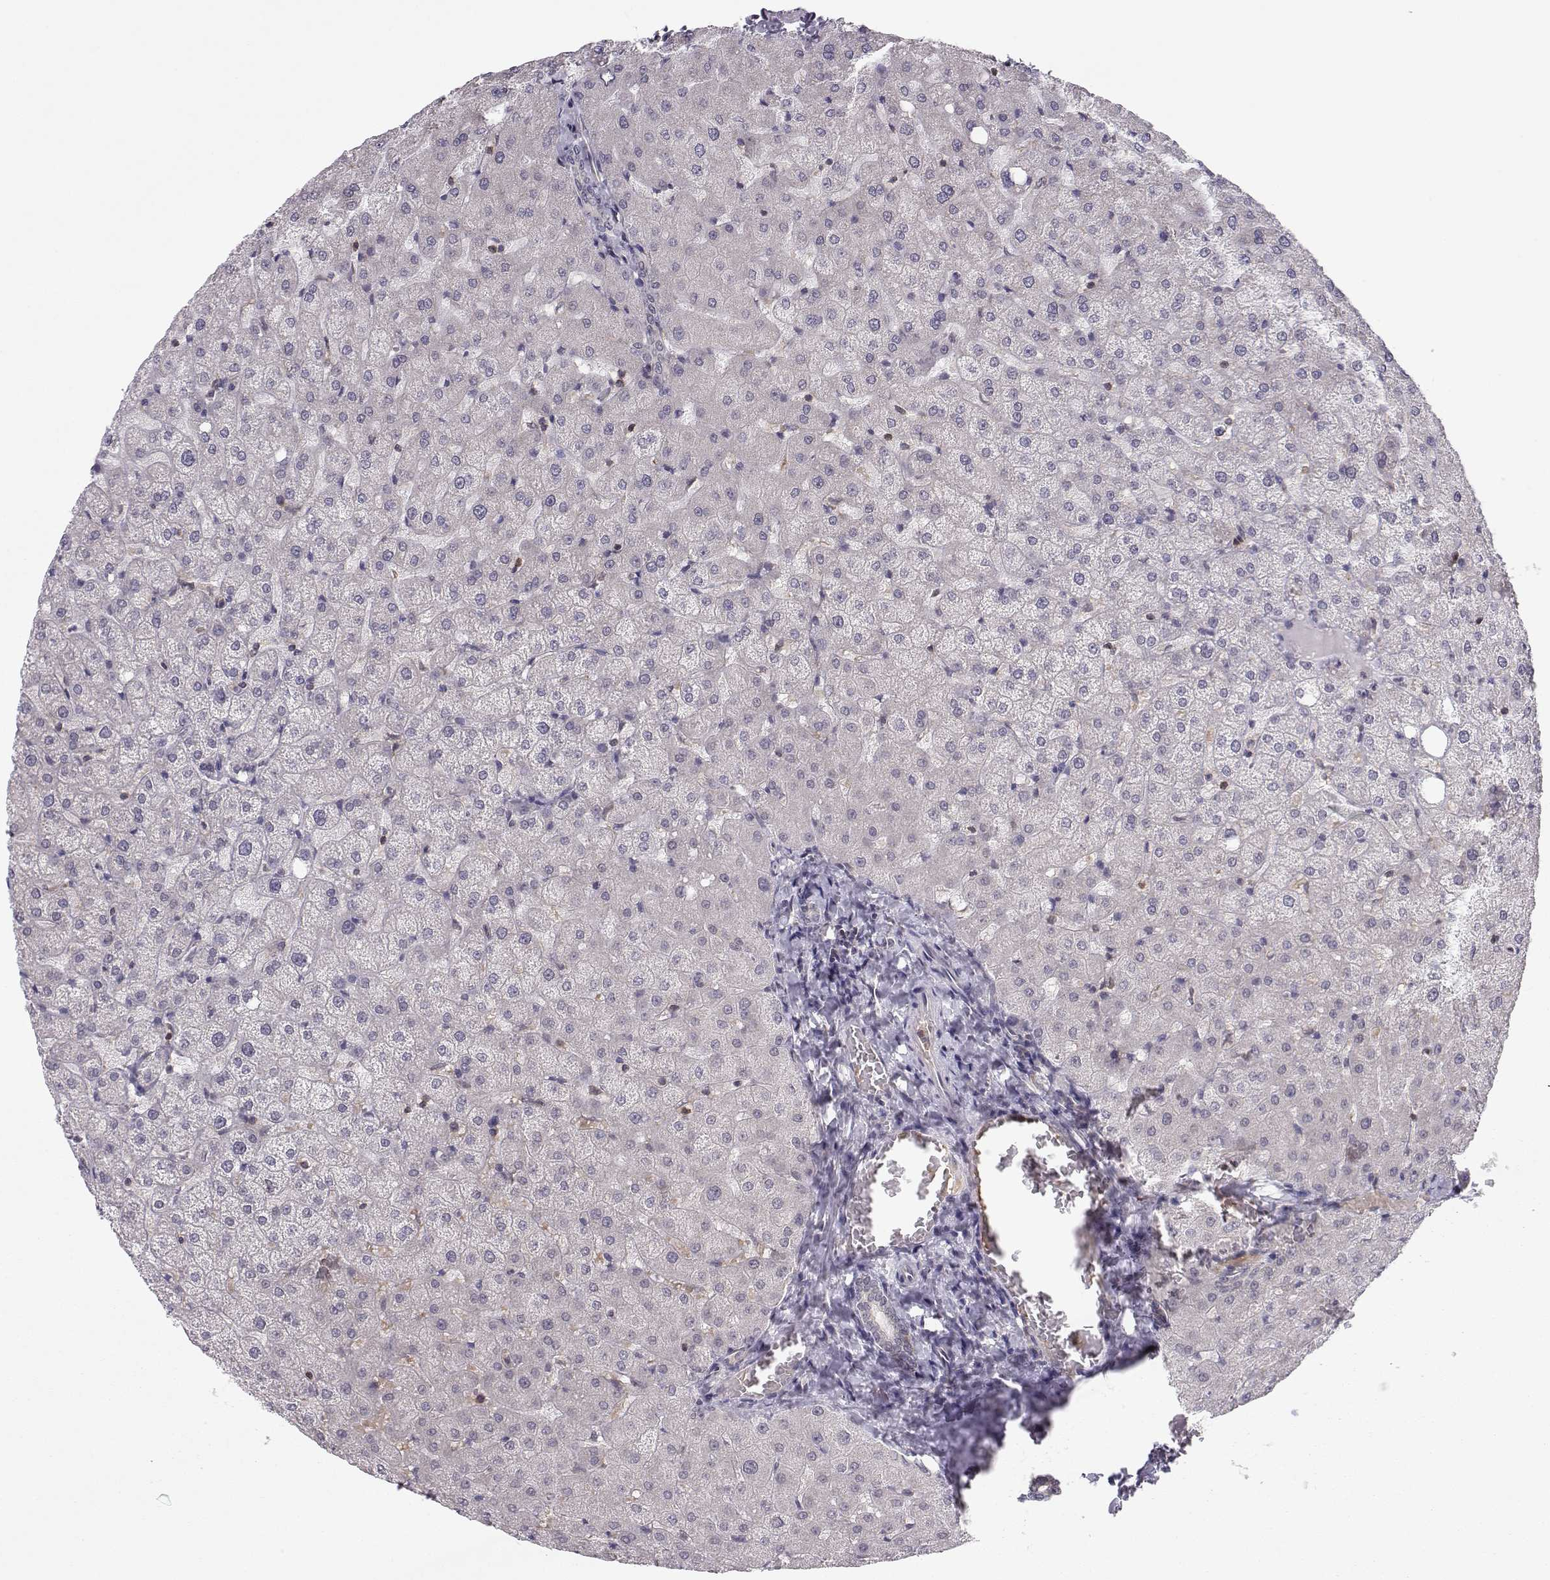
{"staining": {"intensity": "negative", "quantity": "none", "location": "none"}, "tissue": "liver", "cell_type": "Cholangiocytes", "image_type": "normal", "snomed": [{"axis": "morphology", "description": "Normal tissue, NOS"}, {"axis": "topography", "description": "Liver"}], "caption": "Micrograph shows no significant protein positivity in cholangiocytes of benign liver.", "gene": "KIF13B", "patient": {"sex": "female", "age": 50}}